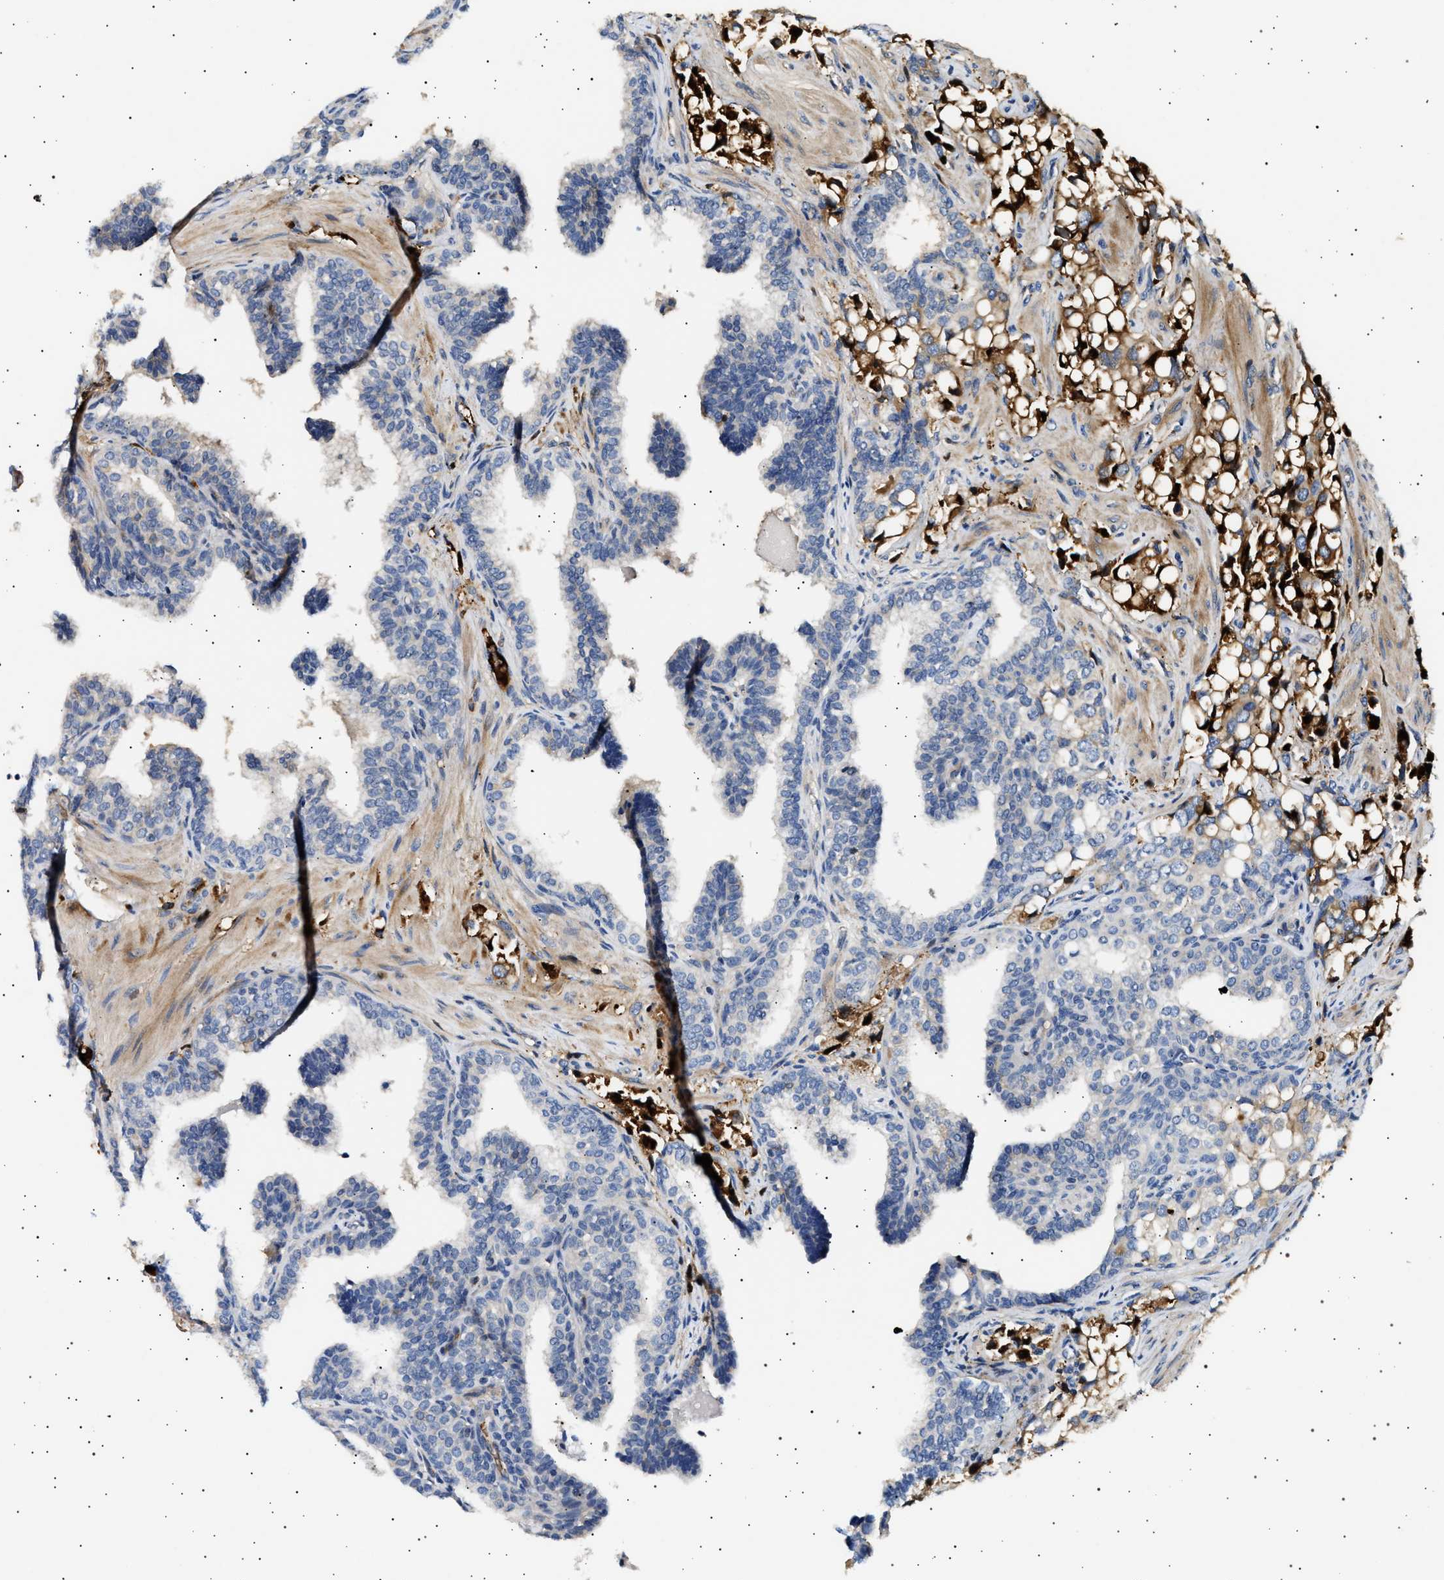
{"staining": {"intensity": "negative", "quantity": "none", "location": "none"}, "tissue": "prostate cancer", "cell_type": "Tumor cells", "image_type": "cancer", "snomed": [{"axis": "morphology", "description": "Adenocarcinoma, High grade"}, {"axis": "topography", "description": "Prostate"}], "caption": "Immunohistochemical staining of human adenocarcinoma (high-grade) (prostate) displays no significant expression in tumor cells. (Stains: DAB (3,3'-diaminobenzidine) immunohistochemistry with hematoxylin counter stain, Microscopy: brightfield microscopy at high magnification).", "gene": "FICD", "patient": {"sex": "male", "age": 52}}